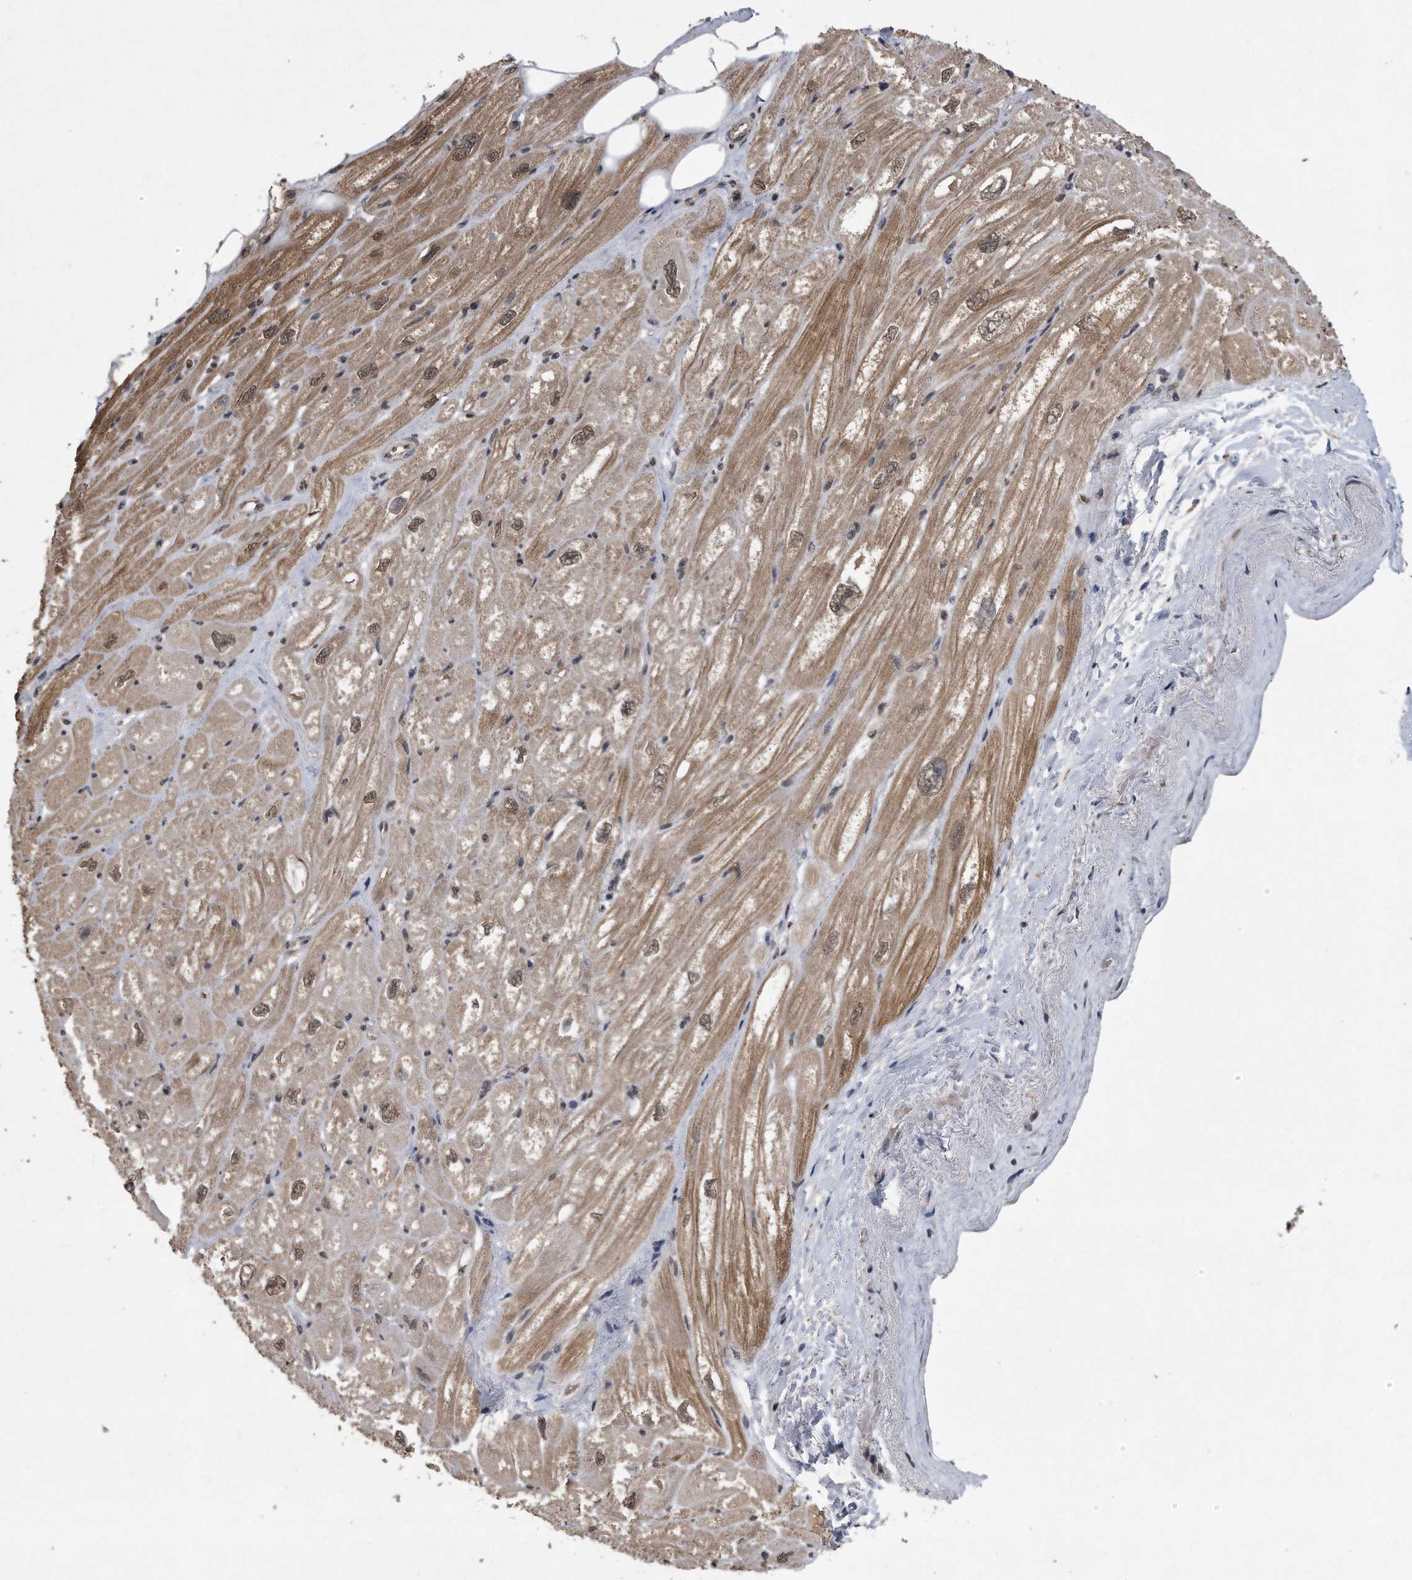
{"staining": {"intensity": "moderate", "quantity": ">75%", "location": "cytoplasmic/membranous,nuclear"}, "tissue": "heart muscle", "cell_type": "Cardiomyocytes", "image_type": "normal", "snomed": [{"axis": "morphology", "description": "Normal tissue, NOS"}, {"axis": "topography", "description": "Heart"}], "caption": "Immunohistochemistry (IHC) (DAB) staining of normal heart muscle exhibits moderate cytoplasmic/membranous,nuclear protein expression in about >75% of cardiomyocytes.", "gene": "CRYZL1", "patient": {"sex": "male", "age": 50}}